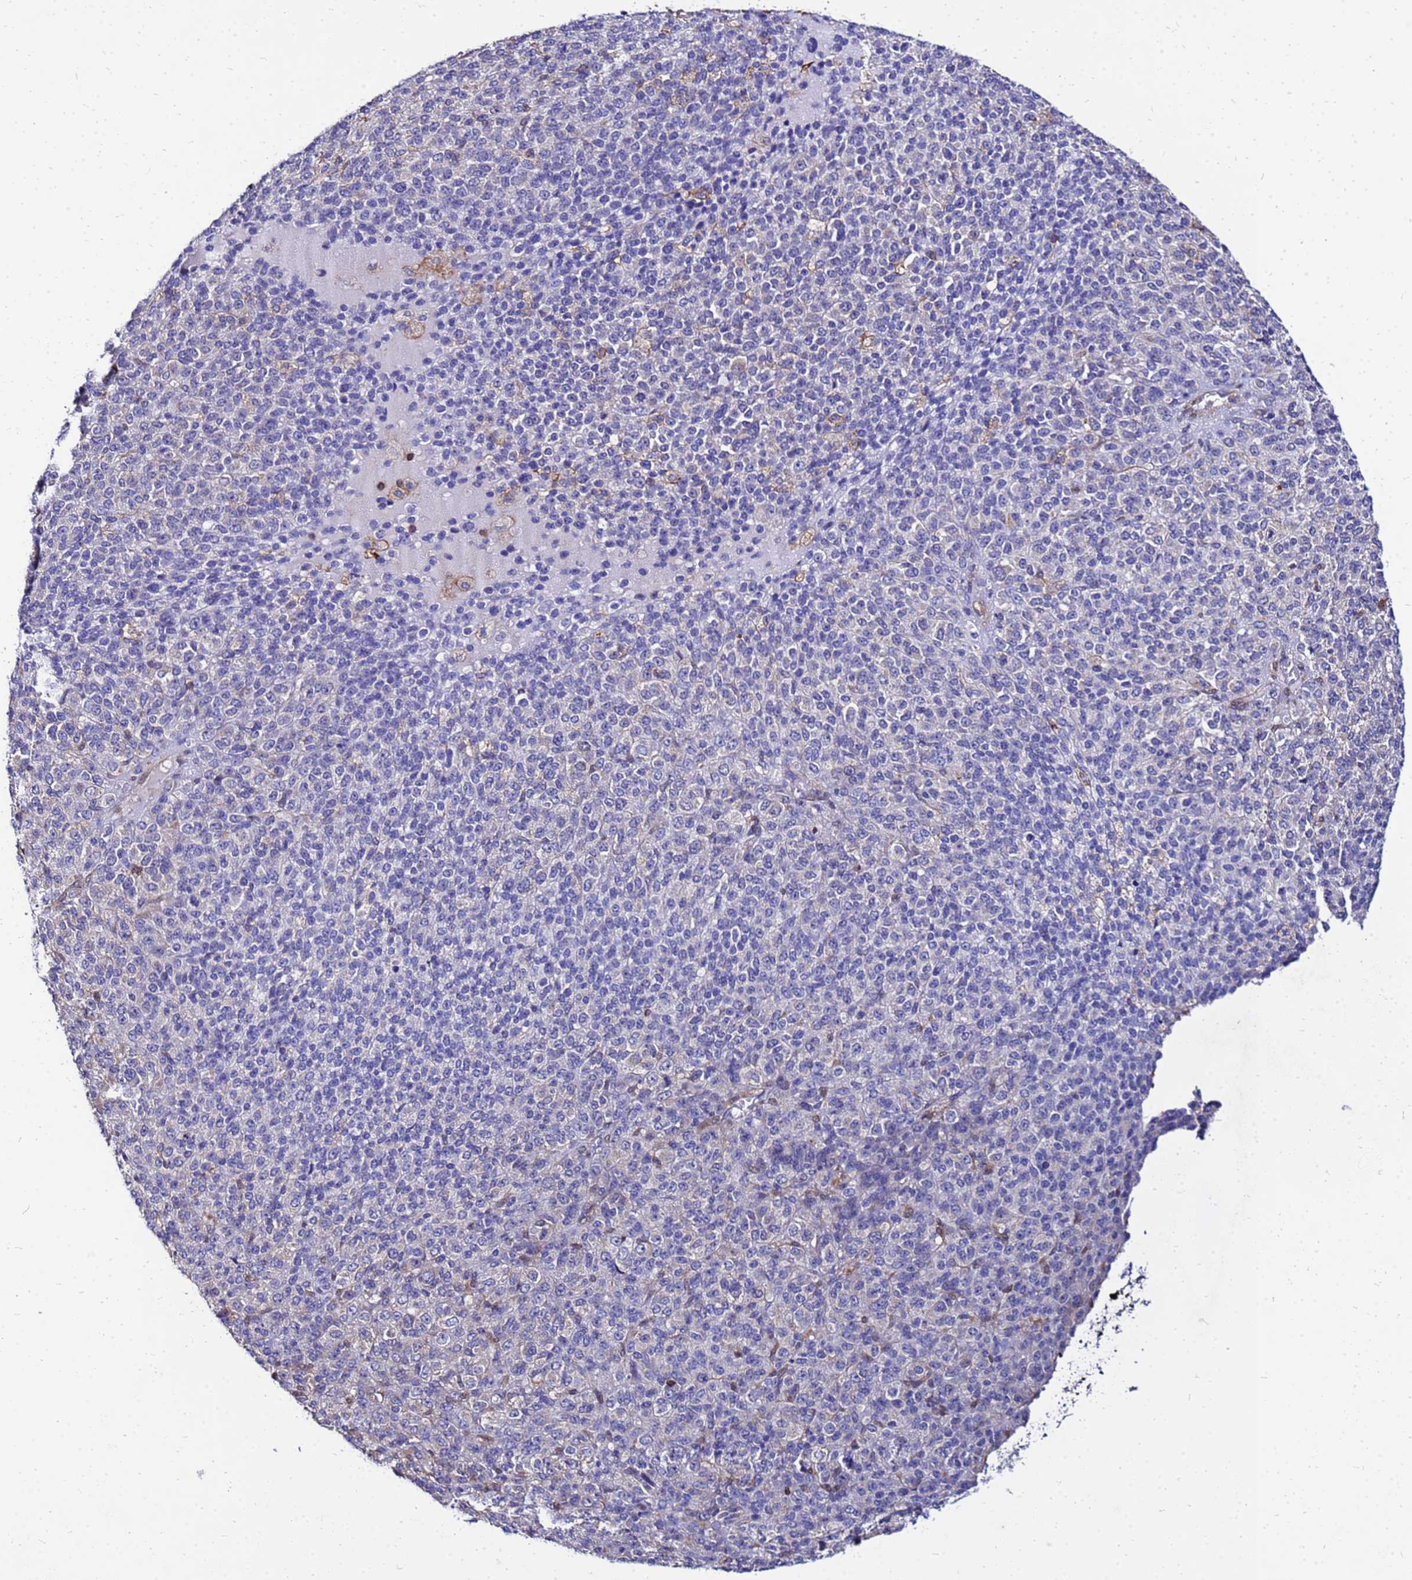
{"staining": {"intensity": "negative", "quantity": "none", "location": "none"}, "tissue": "melanoma", "cell_type": "Tumor cells", "image_type": "cancer", "snomed": [{"axis": "morphology", "description": "Malignant melanoma, Metastatic site"}, {"axis": "topography", "description": "Brain"}], "caption": "Human malignant melanoma (metastatic site) stained for a protein using IHC exhibits no positivity in tumor cells.", "gene": "DBNDD2", "patient": {"sex": "female", "age": 56}}